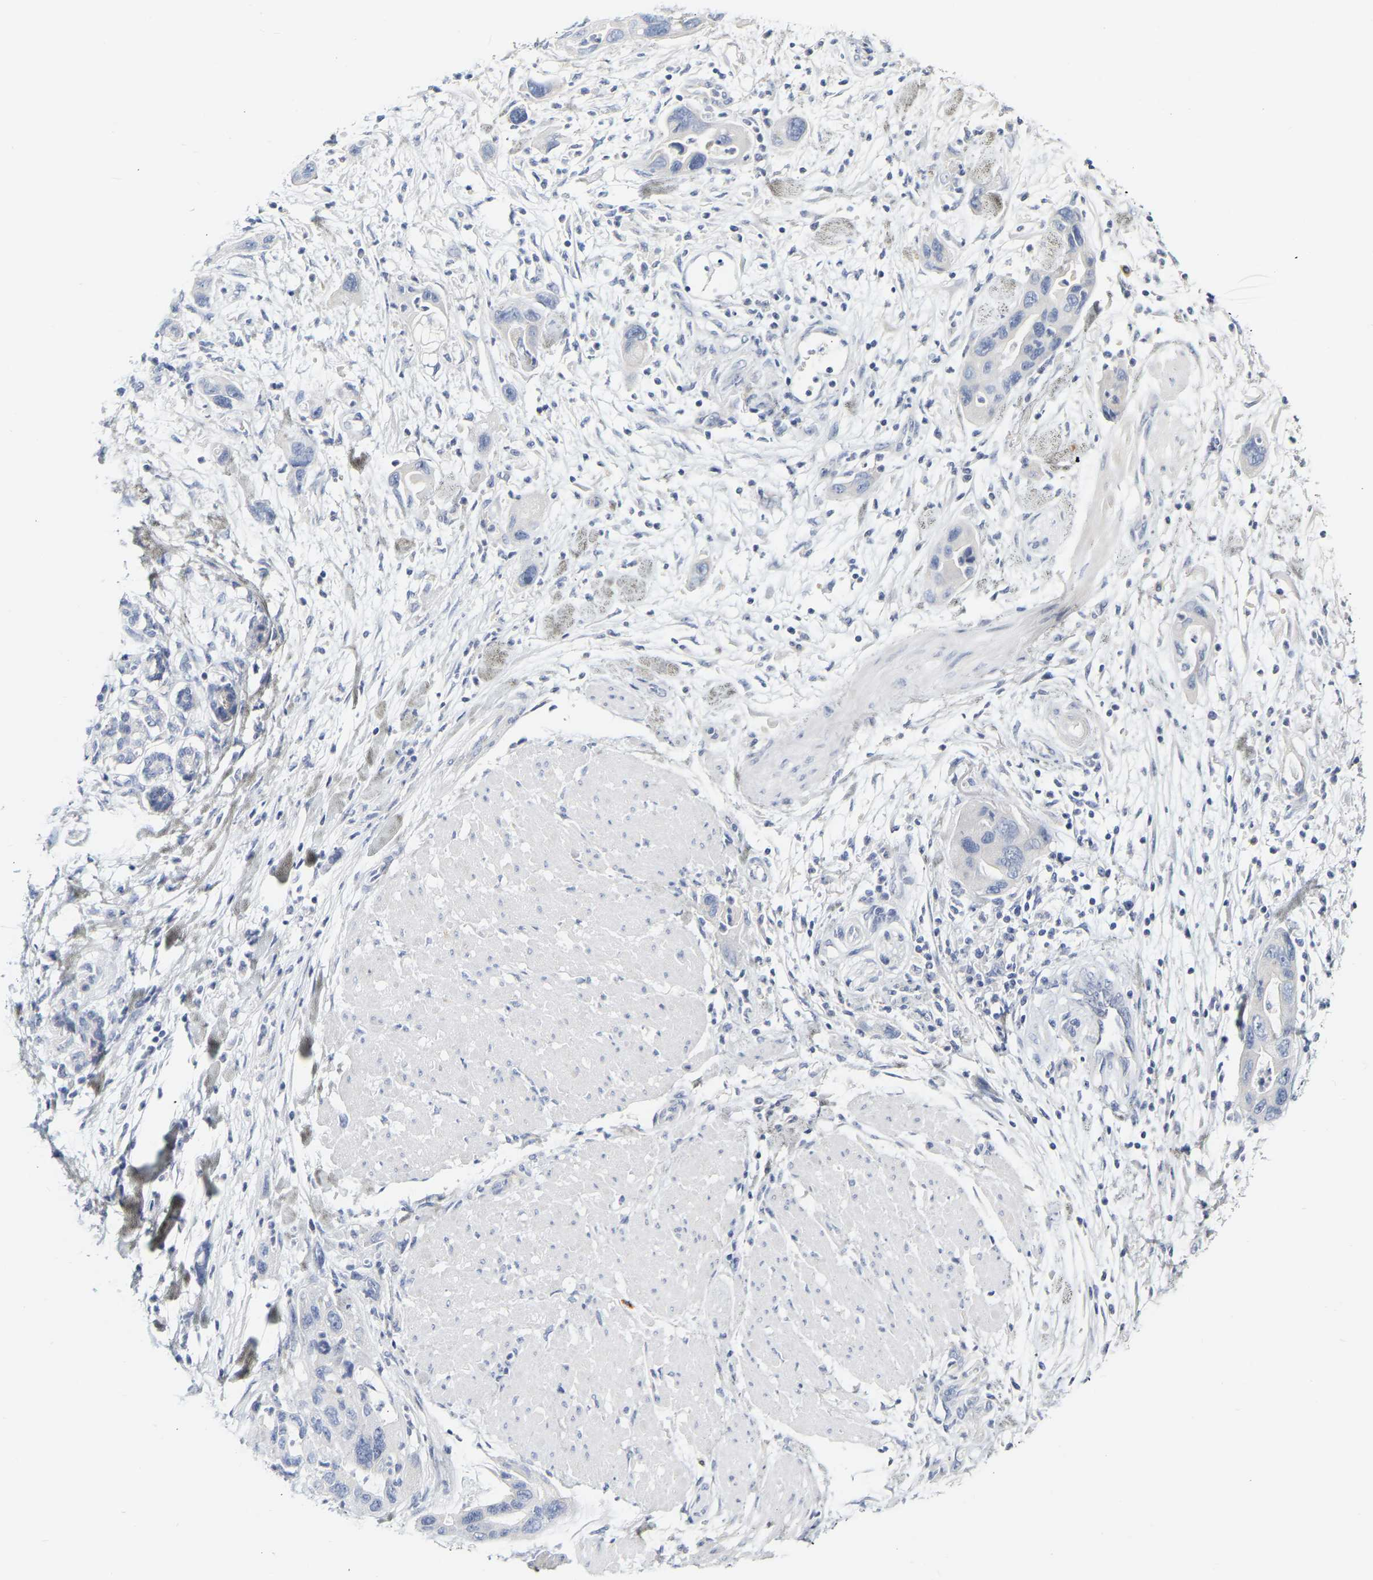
{"staining": {"intensity": "negative", "quantity": "none", "location": "none"}, "tissue": "pancreatic cancer", "cell_type": "Tumor cells", "image_type": "cancer", "snomed": [{"axis": "morphology", "description": "Normal tissue, NOS"}, {"axis": "morphology", "description": "Adenocarcinoma, NOS"}, {"axis": "topography", "description": "Pancreas"}], "caption": "The immunohistochemistry histopathology image has no significant expression in tumor cells of pancreatic cancer (adenocarcinoma) tissue.", "gene": "GNAS", "patient": {"sex": "female", "age": 71}}